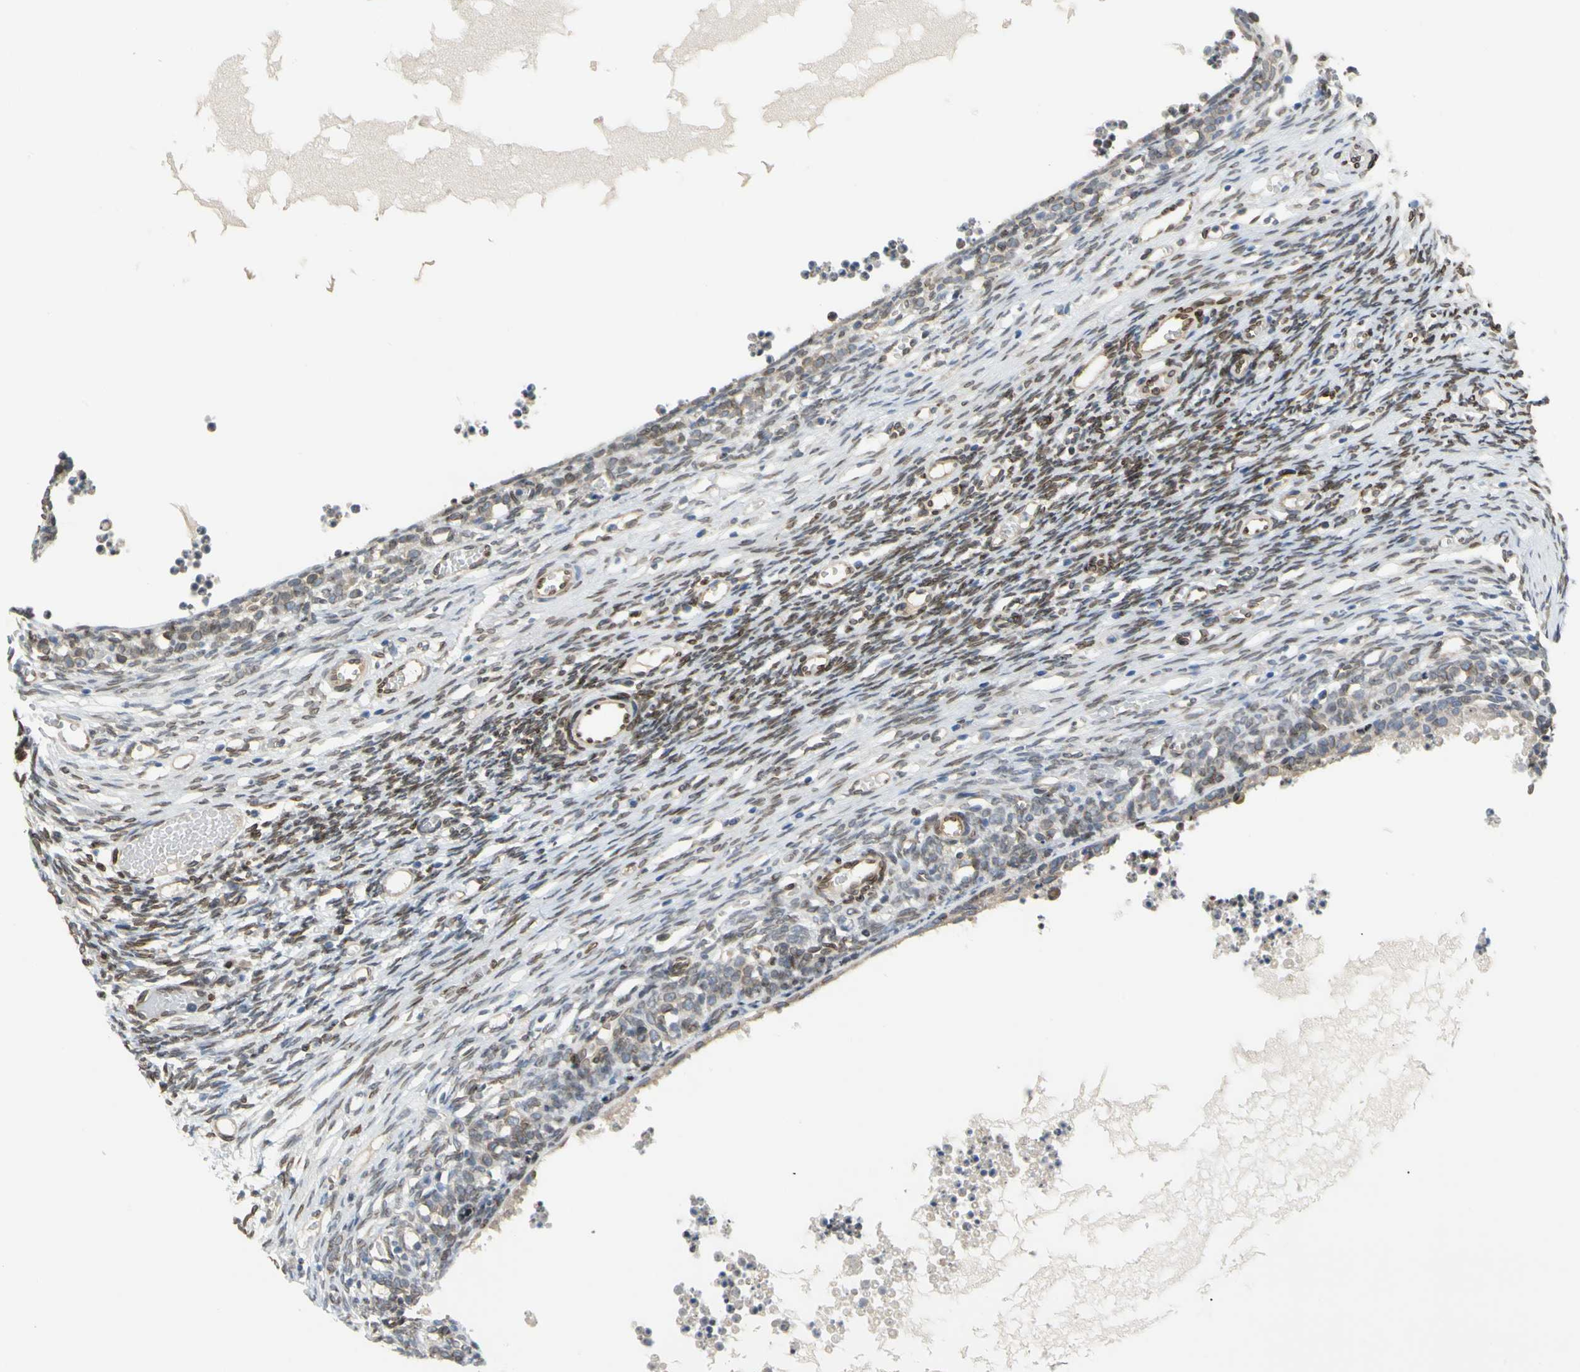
{"staining": {"intensity": "weak", "quantity": "25%-75%", "location": "cytoplasmic/membranous,nuclear"}, "tissue": "ovary", "cell_type": "Follicle cells", "image_type": "normal", "snomed": [{"axis": "morphology", "description": "Normal tissue, NOS"}, {"axis": "topography", "description": "Ovary"}], "caption": "Immunohistochemistry image of benign ovary stained for a protein (brown), which demonstrates low levels of weak cytoplasmic/membranous,nuclear expression in approximately 25%-75% of follicle cells.", "gene": "SUN1", "patient": {"sex": "female", "age": 35}}